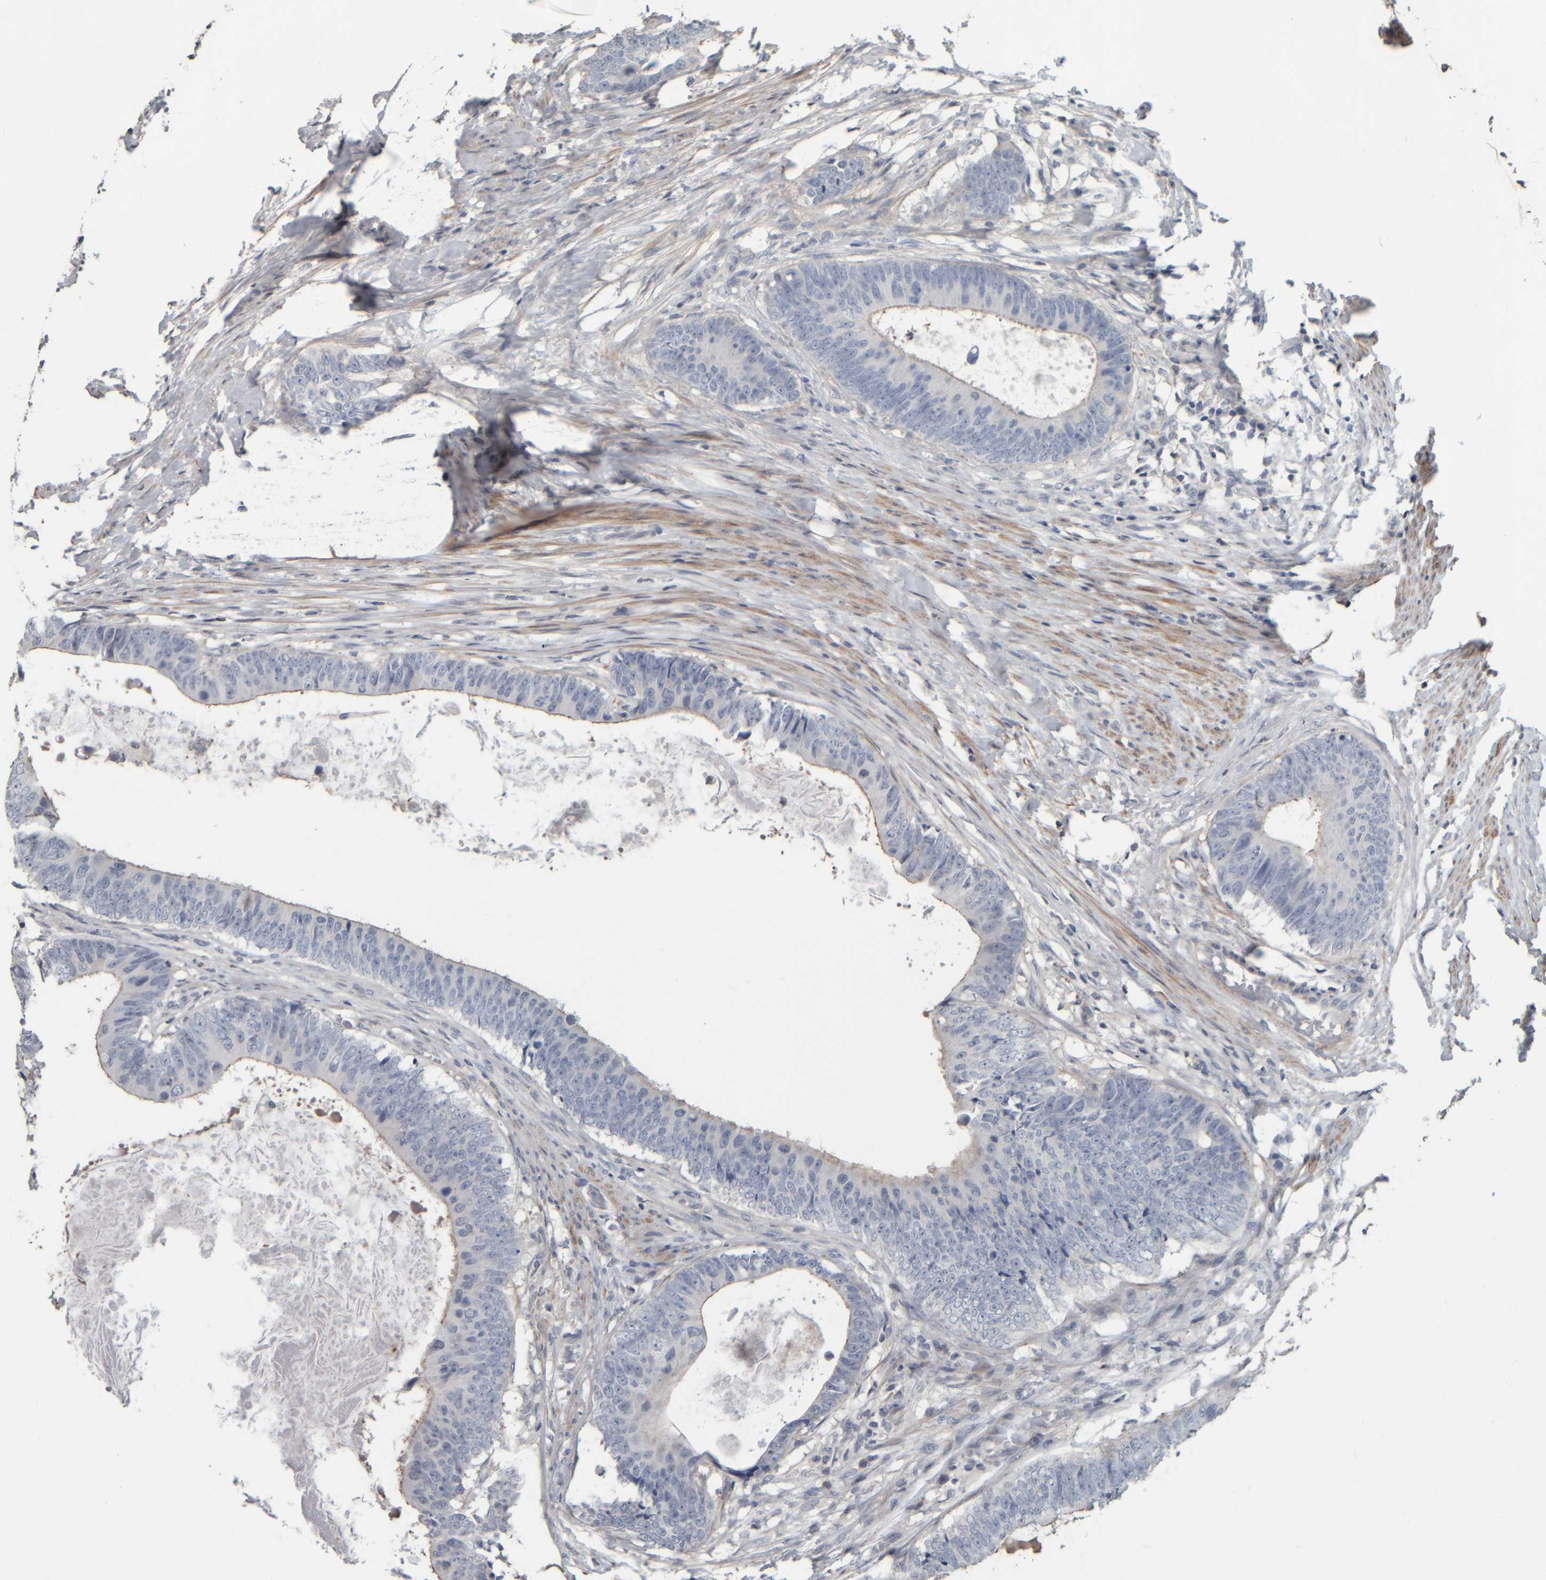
{"staining": {"intensity": "weak", "quantity": "<25%", "location": "cytoplasmic/membranous"}, "tissue": "colorectal cancer", "cell_type": "Tumor cells", "image_type": "cancer", "snomed": [{"axis": "morphology", "description": "Adenocarcinoma, NOS"}, {"axis": "topography", "description": "Colon"}], "caption": "An image of colorectal cancer (adenocarcinoma) stained for a protein displays no brown staining in tumor cells.", "gene": "CAVIN4", "patient": {"sex": "male", "age": 56}}